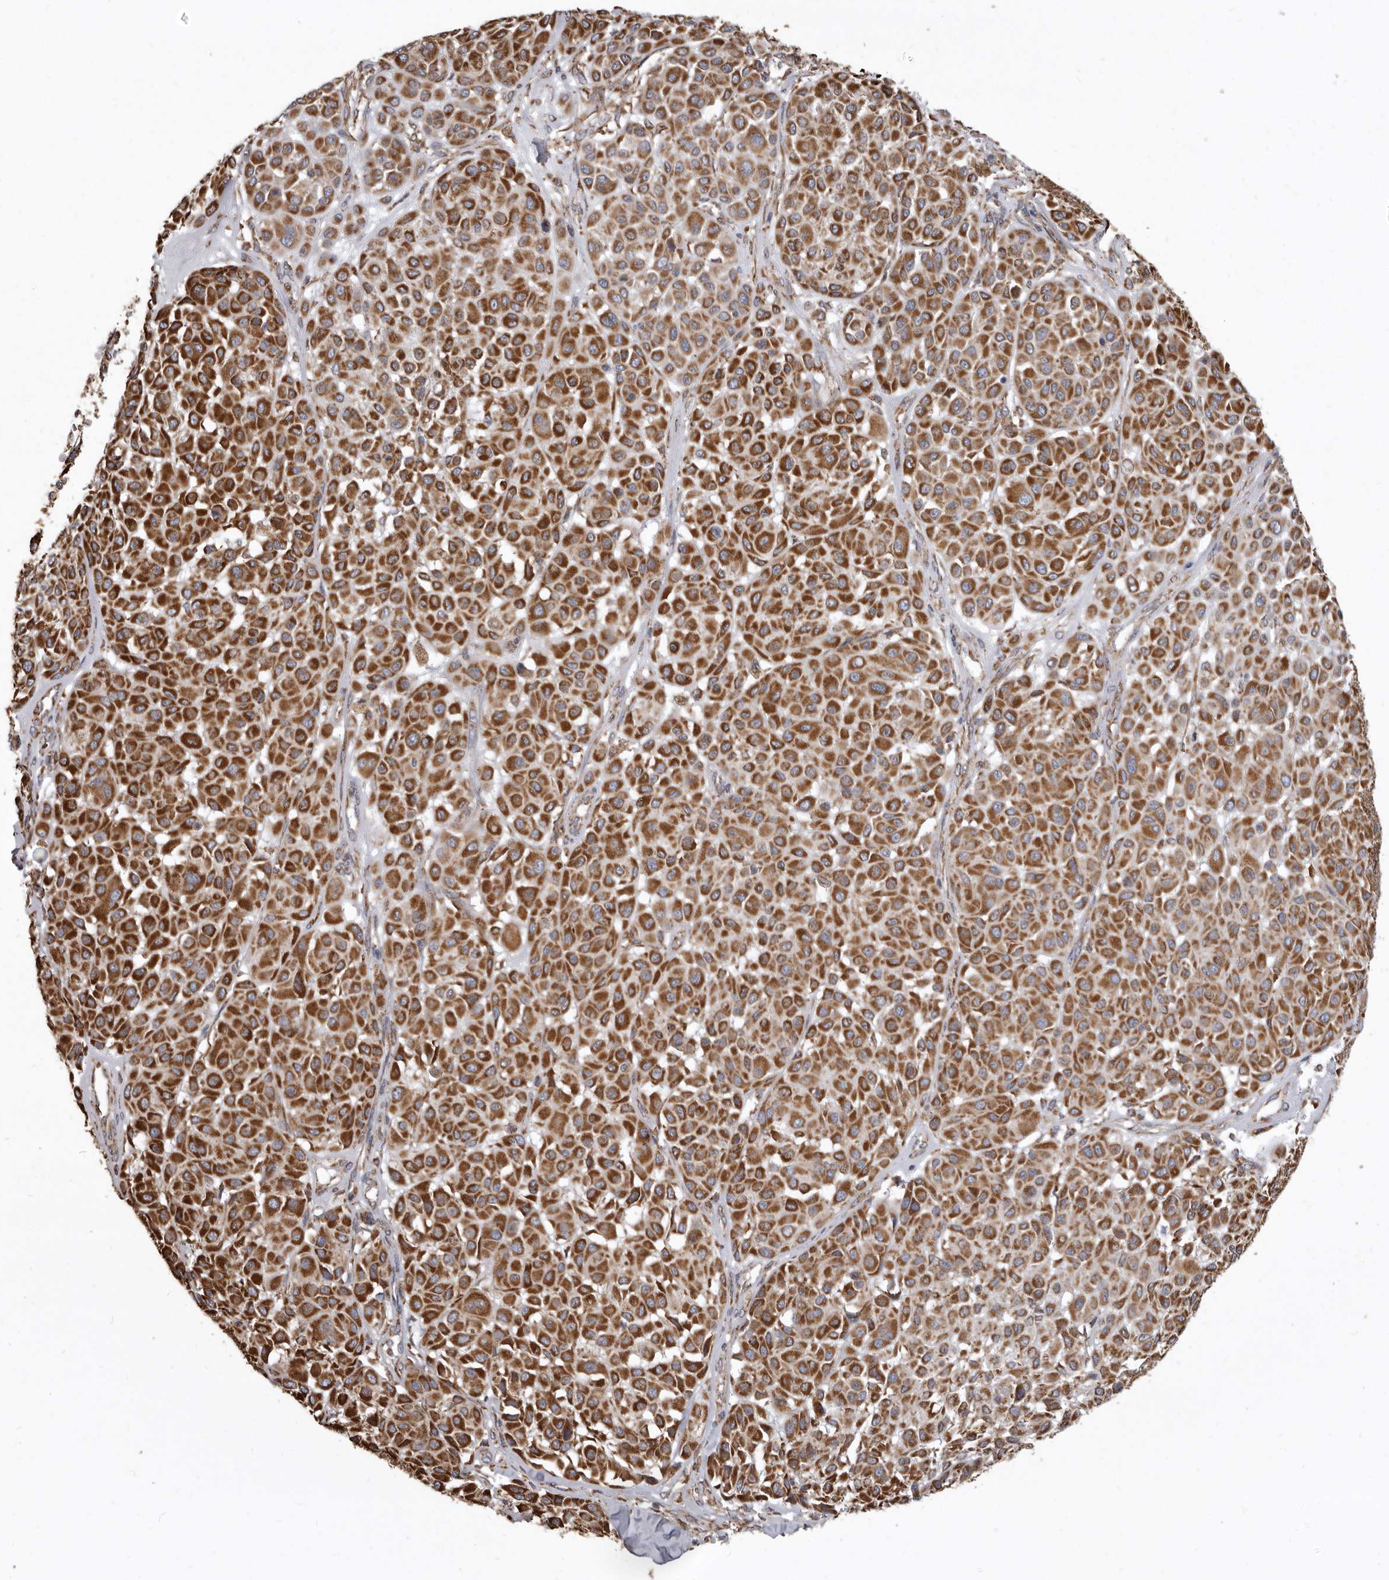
{"staining": {"intensity": "strong", "quantity": ">75%", "location": "cytoplasmic/membranous"}, "tissue": "melanoma", "cell_type": "Tumor cells", "image_type": "cancer", "snomed": [{"axis": "morphology", "description": "Malignant melanoma, Metastatic site"}, {"axis": "topography", "description": "Soft tissue"}], "caption": "Immunohistochemistry staining of malignant melanoma (metastatic site), which exhibits high levels of strong cytoplasmic/membranous staining in about >75% of tumor cells indicating strong cytoplasmic/membranous protein staining. The staining was performed using DAB (3,3'-diaminobenzidine) (brown) for protein detection and nuclei were counterstained in hematoxylin (blue).", "gene": "CDK5RAP3", "patient": {"sex": "male", "age": 41}}